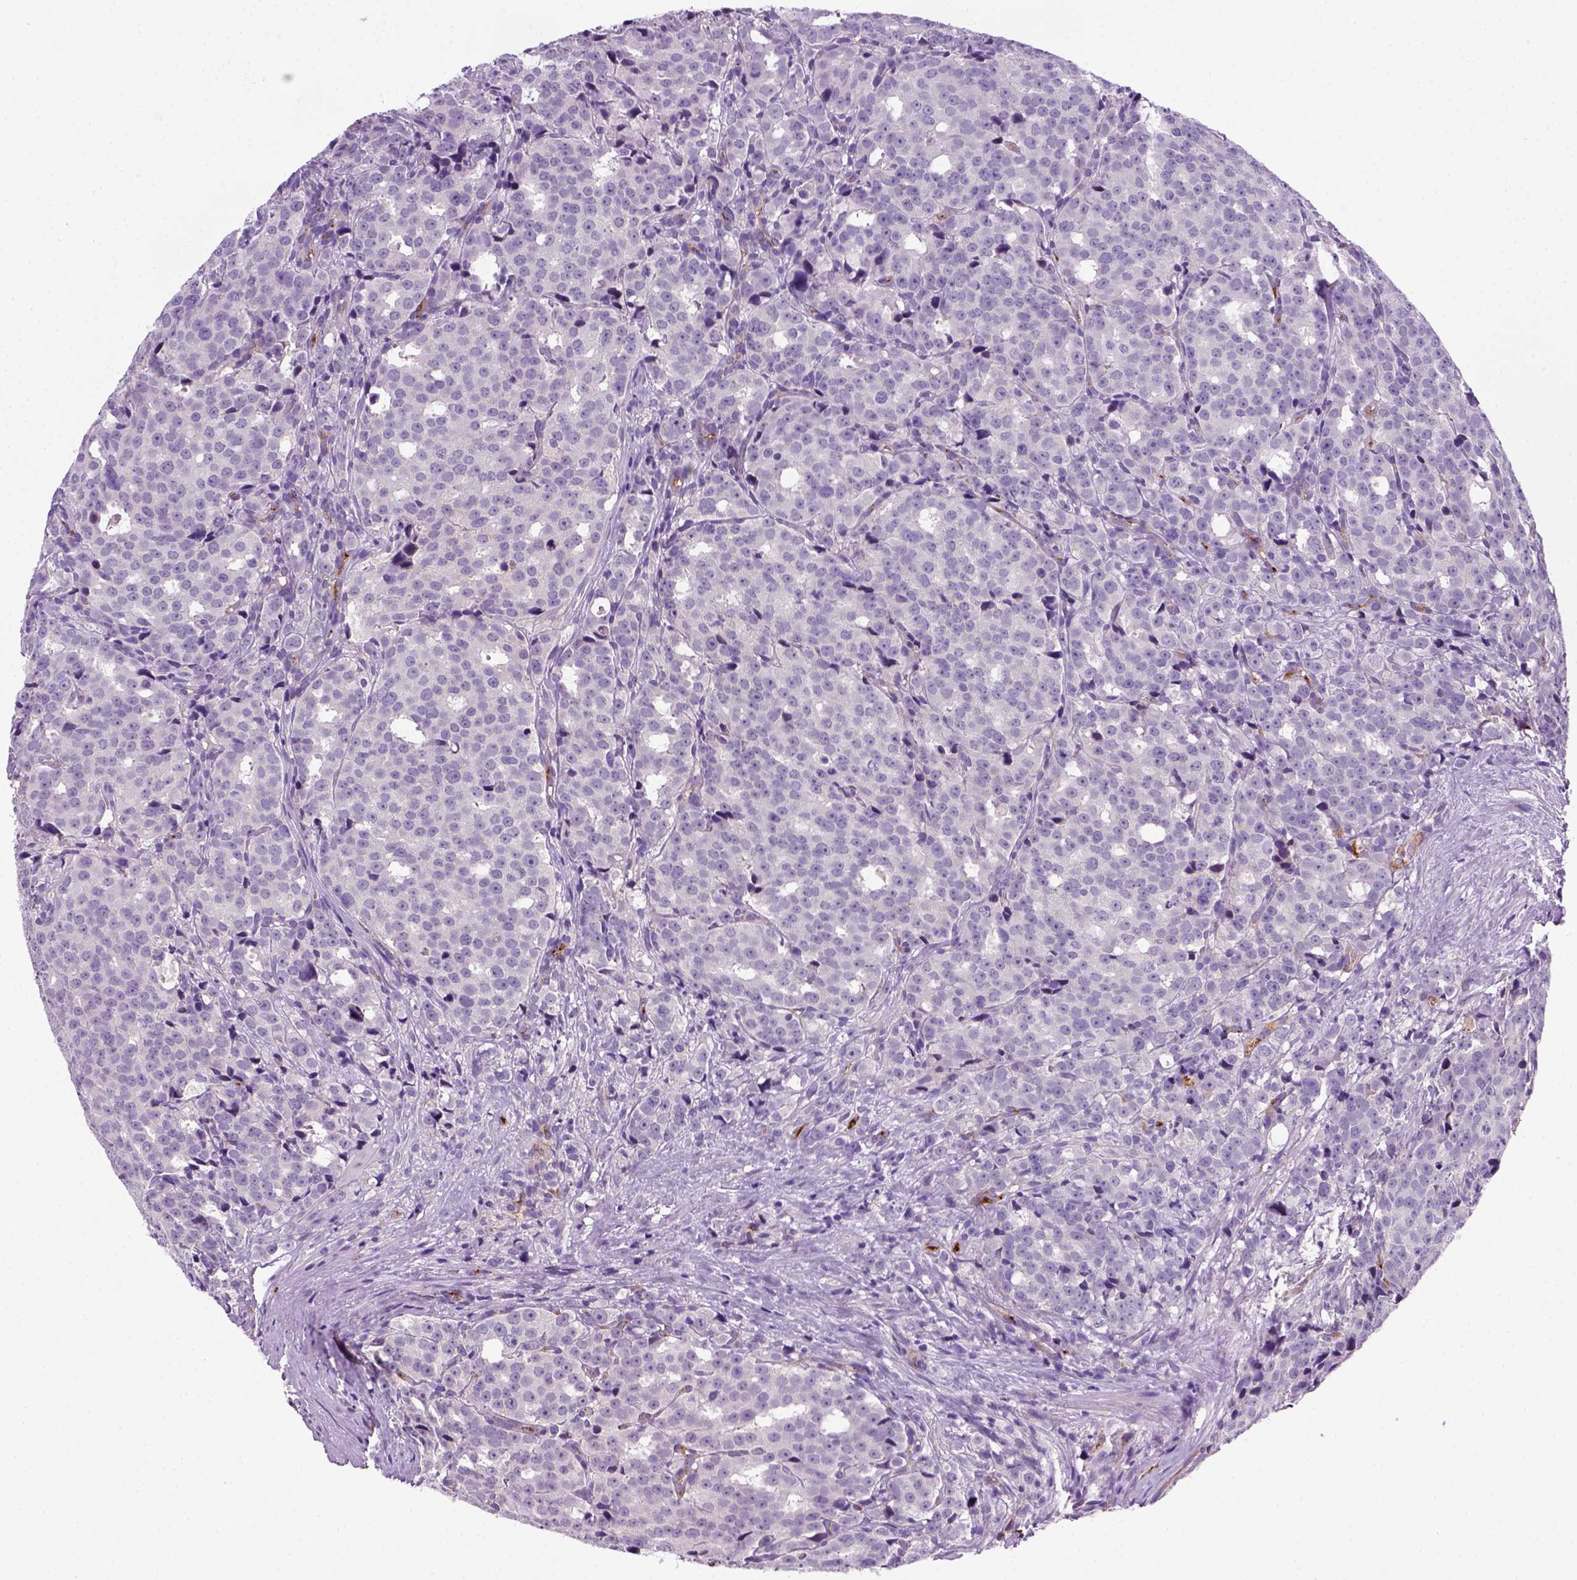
{"staining": {"intensity": "negative", "quantity": "none", "location": "none"}, "tissue": "prostate cancer", "cell_type": "Tumor cells", "image_type": "cancer", "snomed": [{"axis": "morphology", "description": "Adenocarcinoma, High grade"}, {"axis": "topography", "description": "Prostate"}], "caption": "Image shows no protein positivity in tumor cells of high-grade adenocarcinoma (prostate) tissue.", "gene": "VWF", "patient": {"sex": "male", "age": 53}}